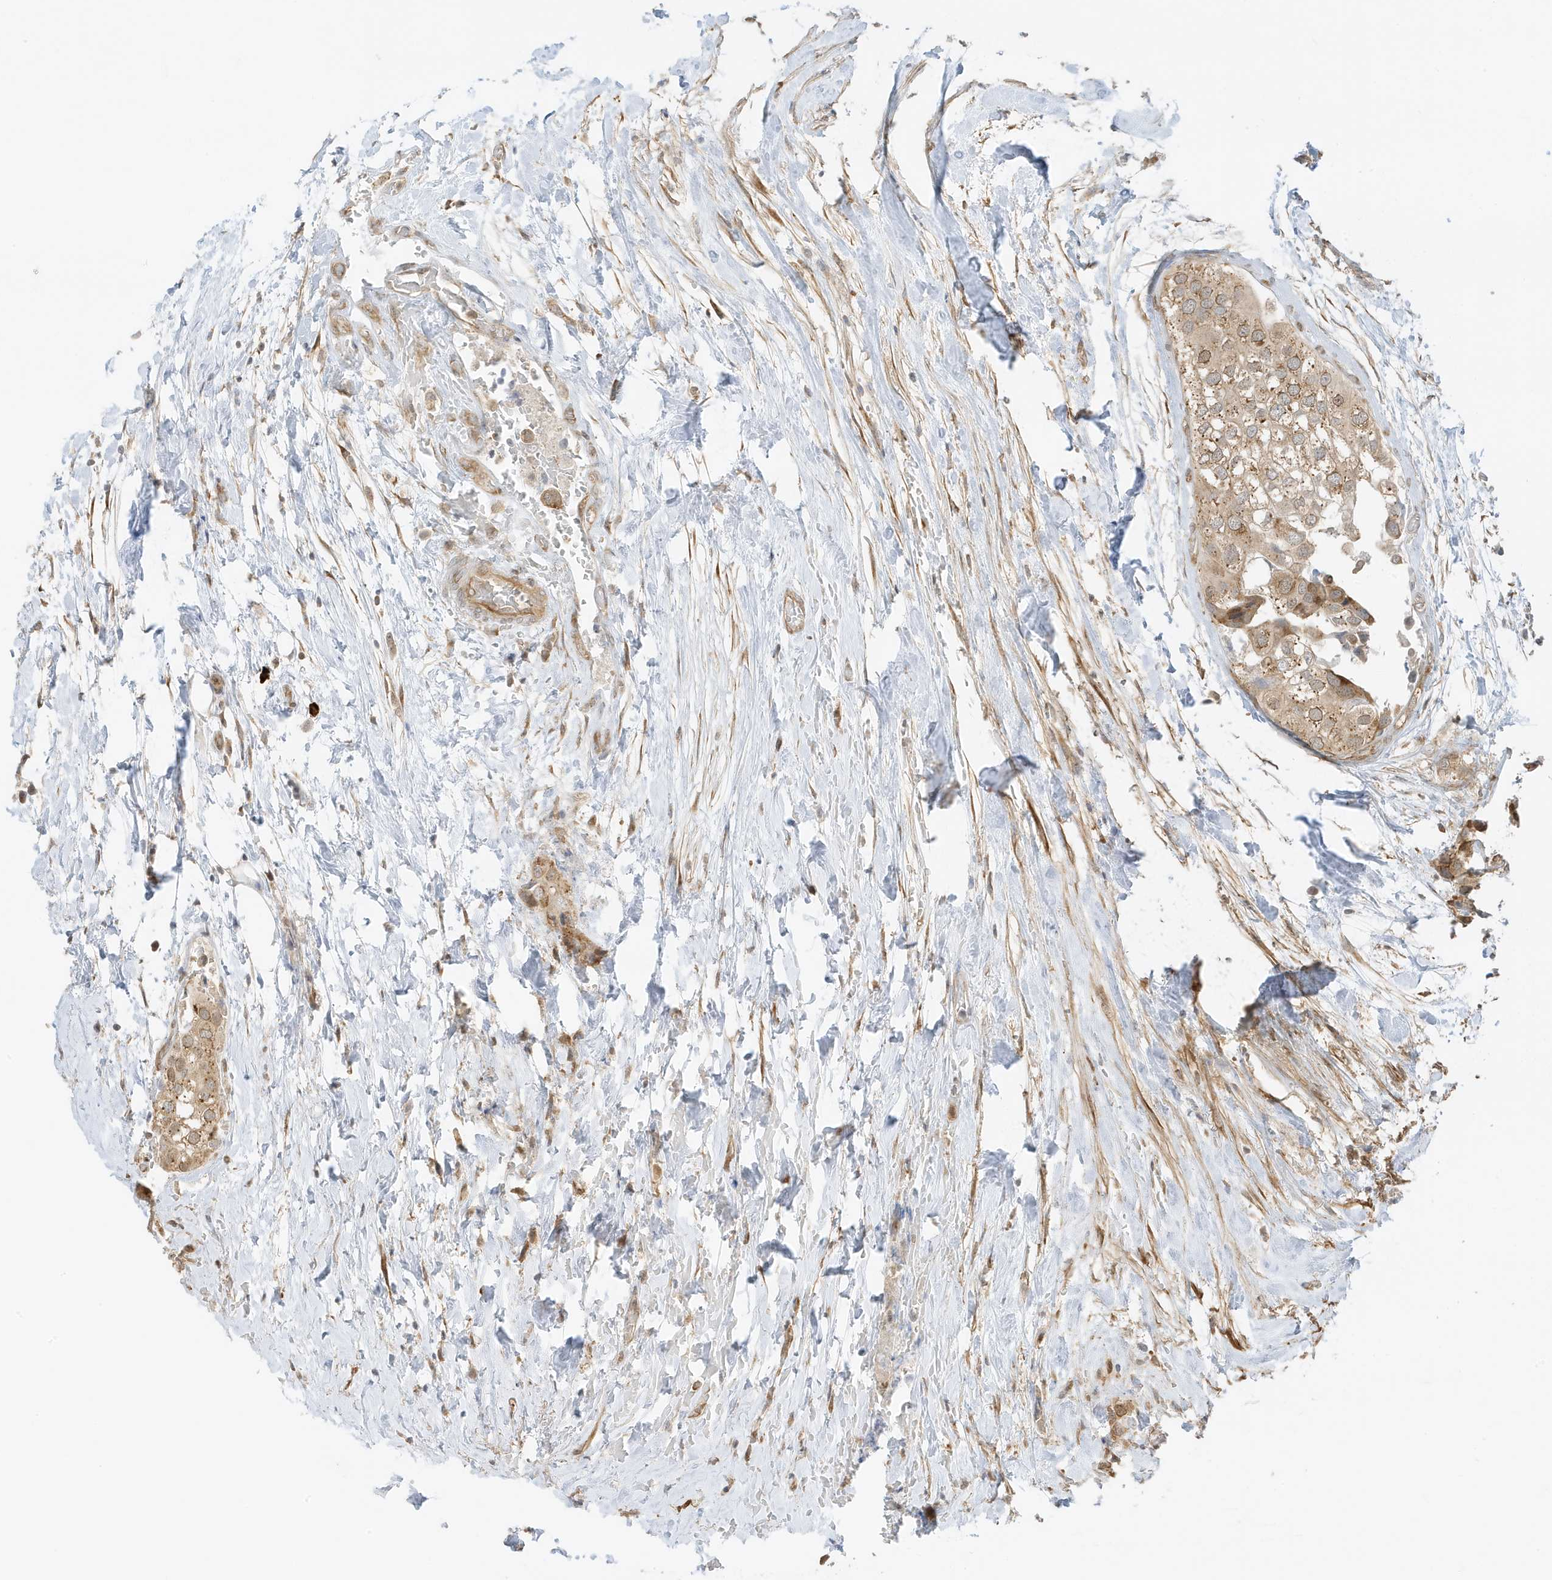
{"staining": {"intensity": "moderate", "quantity": "<25%", "location": "cytoplasmic/membranous"}, "tissue": "urothelial cancer", "cell_type": "Tumor cells", "image_type": "cancer", "snomed": [{"axis": "morphology", "description": "Urothelial carcinoma, High grade"}, {"axis": "topography", "description": "Urinary bladder"}], "caption": "The photomicrograph reveals staining of high-grade urothelial carcinoma, revealing moderate cytoplasmic/membranous protein expression (brown color) within tumor cells. (DAB (3,3'-diaminobenzidine) = brown stain, brightfield microscopy at high magnification).", "gene": "UBAP2L", "patient": {"sex": "male", "age": 64}}